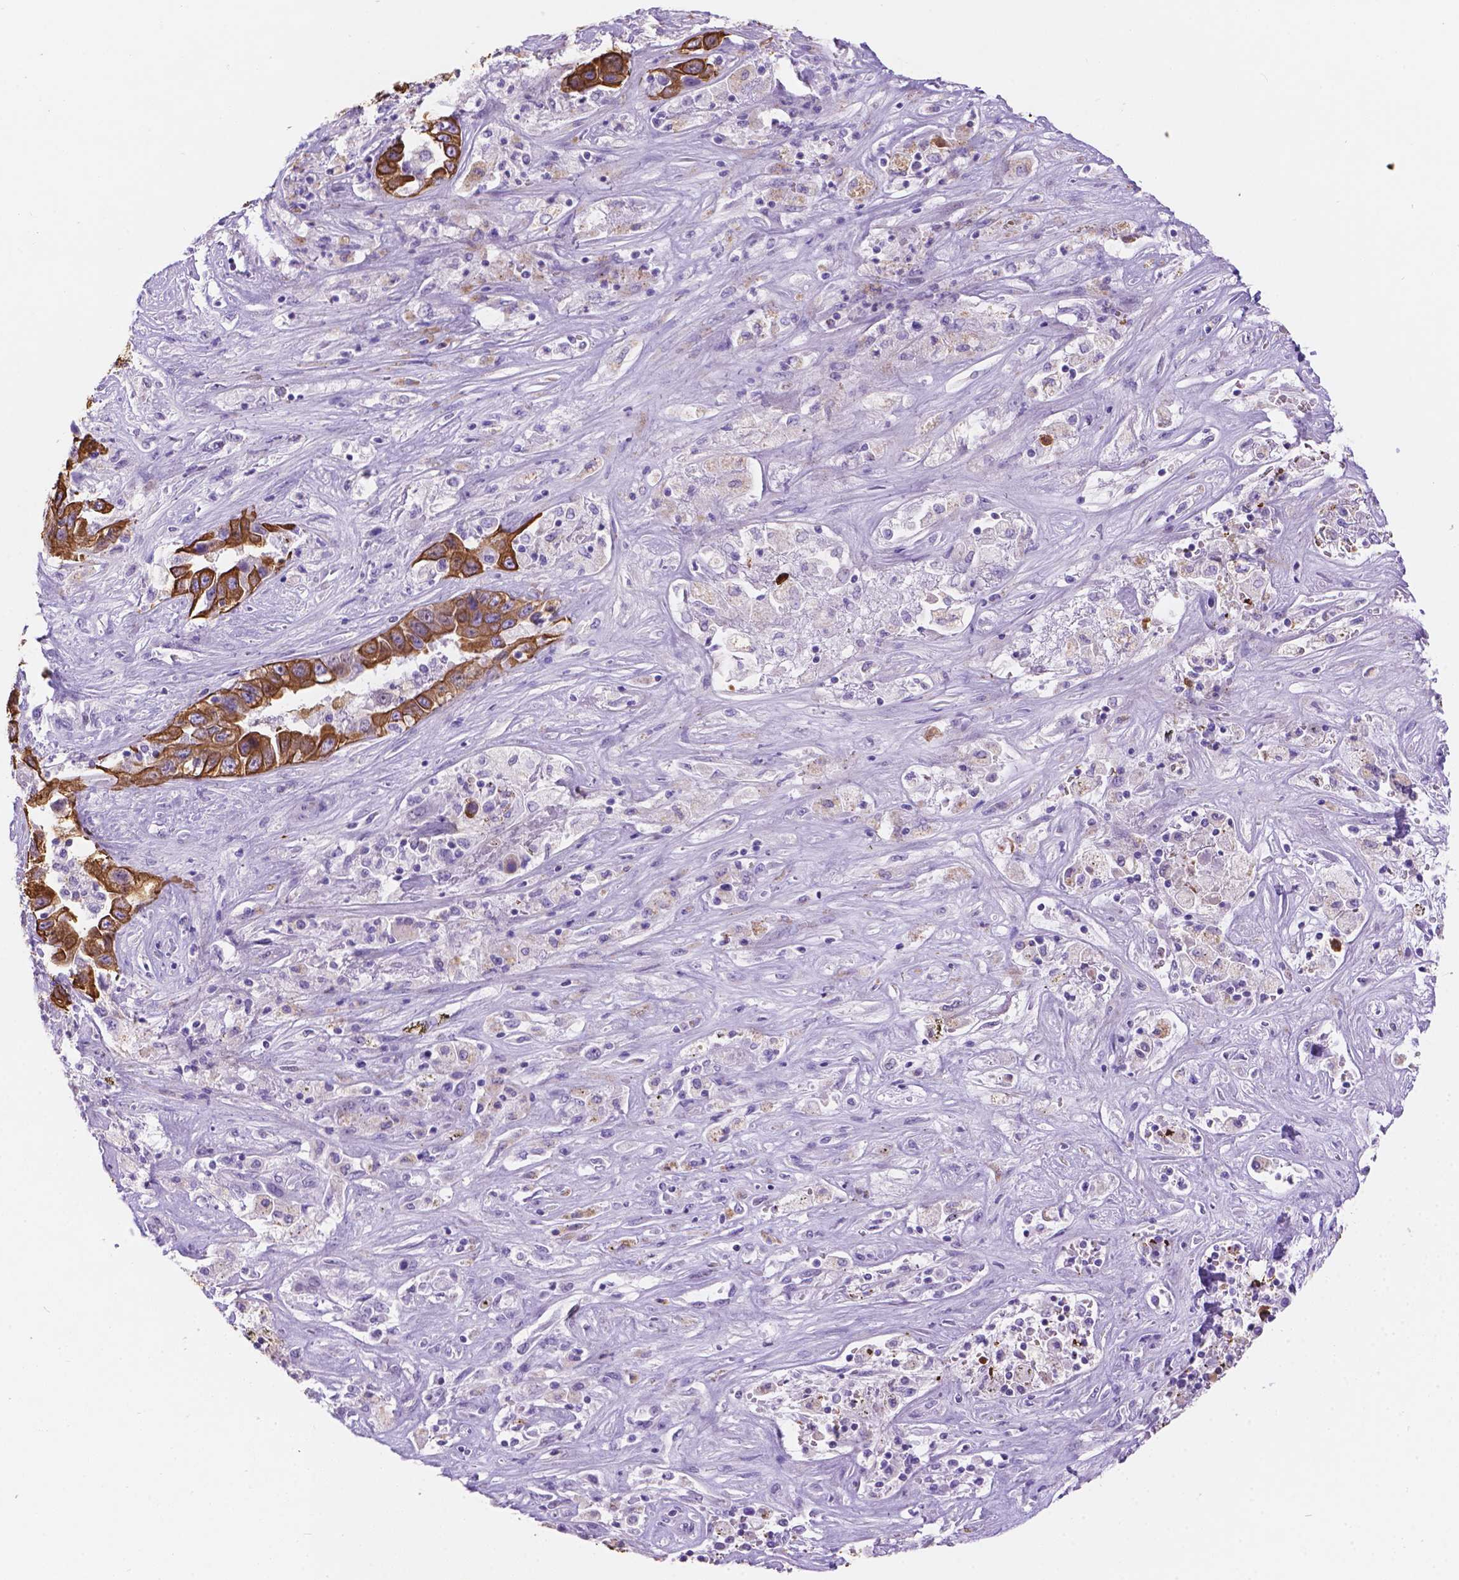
{"staining": {"intensity": "strong", "quantity": ">75%", "location": "cytoplasmic/membranous"}, "tissue": "liver cancer", "cell_type": "Tumor cells", "image_type": "cancer", "snomed": [{"axis": "morphology", "description": "Cholangiocarcinoma"}, {"axis": "topography", "description": "Liver"}], "caption": "Immunohistochemistry (DAB (3,3'-diaminobenzidine)) staining of cholangiocarcinoma (liver) exhibits strong cytoplasmic/membranous protein expression in approximately >75% of tumor cells.", "gene": "DMWD", "patient": {"sex": "female", "age": 52}}